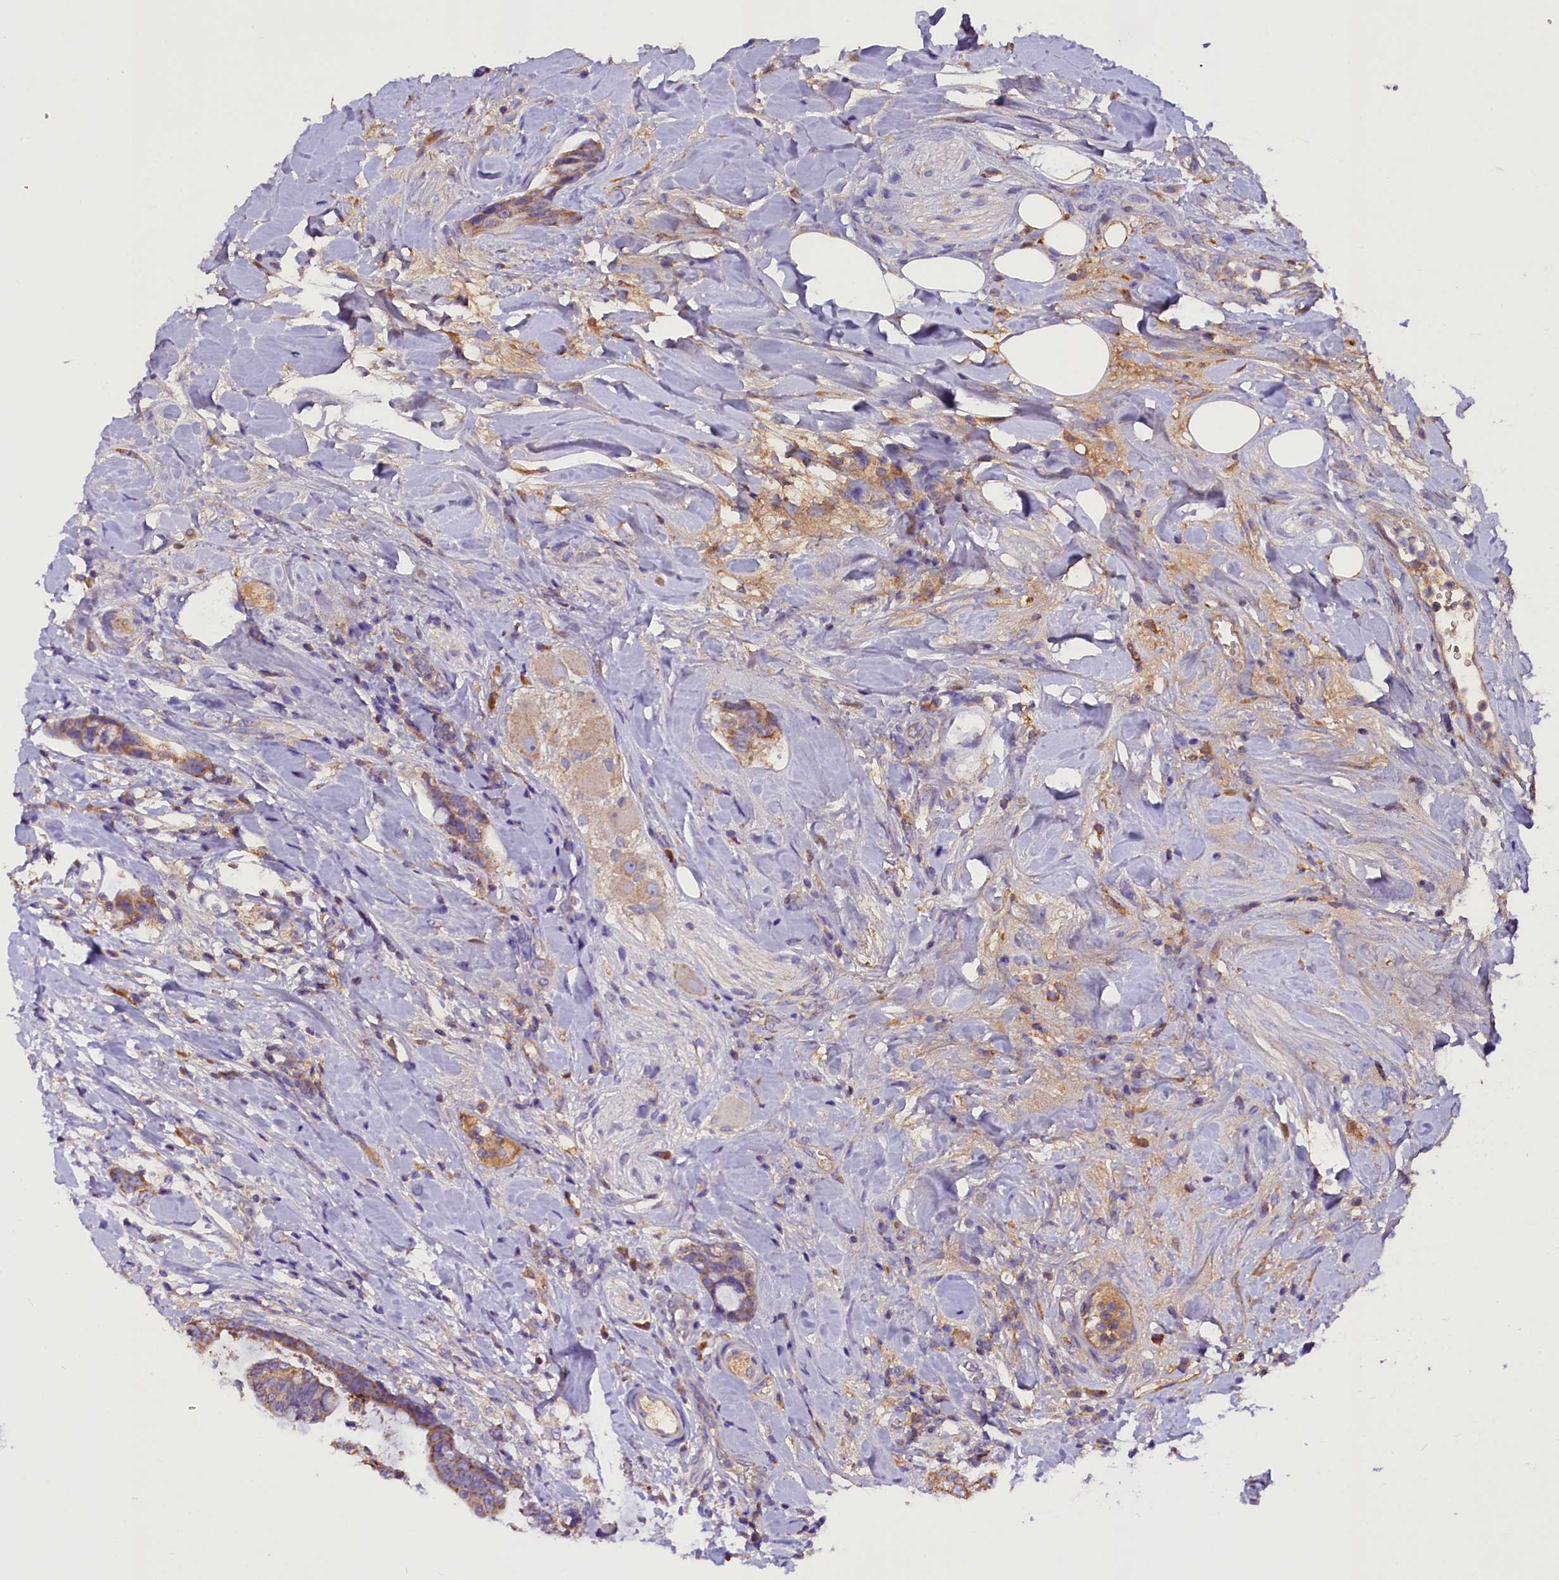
{"staining": {"intensity": "weak", "quantity": ">75%", "location": "cytoplasmic/membranous"}, "tissue": "colorectal cancer", "cell_type": "Tumor cells", "image_type": "cancer", "snomed": [{"axis": "morphology", "description": "Adenocarcinoma, NOS"}, {"axis": "topography", "description": "Colon"}], "caption": "Colorectal adenocarcinoma stained with immunohistochemistry displays weak cytoplasmic/membranous expression in approximately >75% of tumor cells.", "gene": "SIX5", "patient": {"sex": "female", "age": 82}}